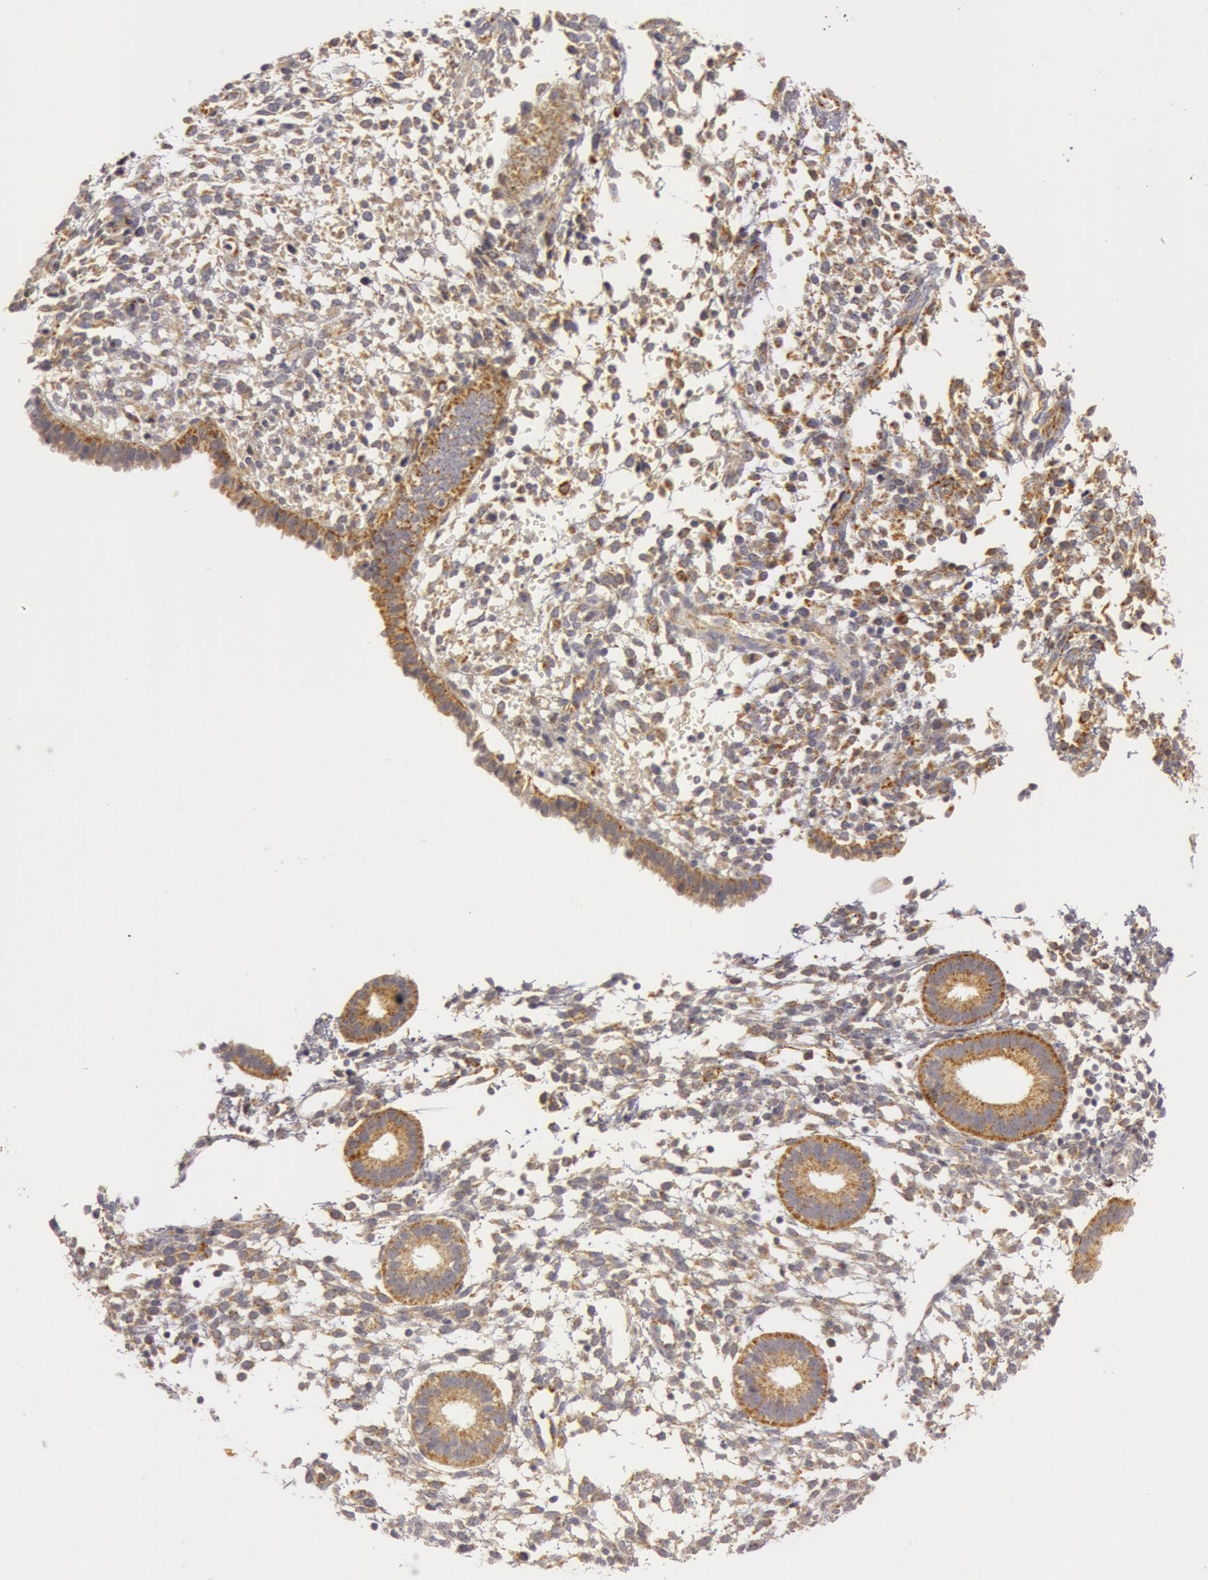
{"staining": {"intensity": "weak", "quantity": "25%-75%", "location": "cytoplasmic/membranous"}, "tissue": "endometrium", "cell_type": "Cells in endometrial stroma", "image_type": "normal", "snomed": [{"axis": "morphology", "description": "Normal tissue, NOS"}, {"axis": "topography", "description": "Endometrium"}], "caption": "The photomicrograph exhibits a brown stain indicating the presence of a protein in the cytoplasmic/membranous of cells in endometrial stroma in endometrium. Nuclei are stained in blue.", "gene": "C7", "patient": {"sex": "female", "age": 35}}